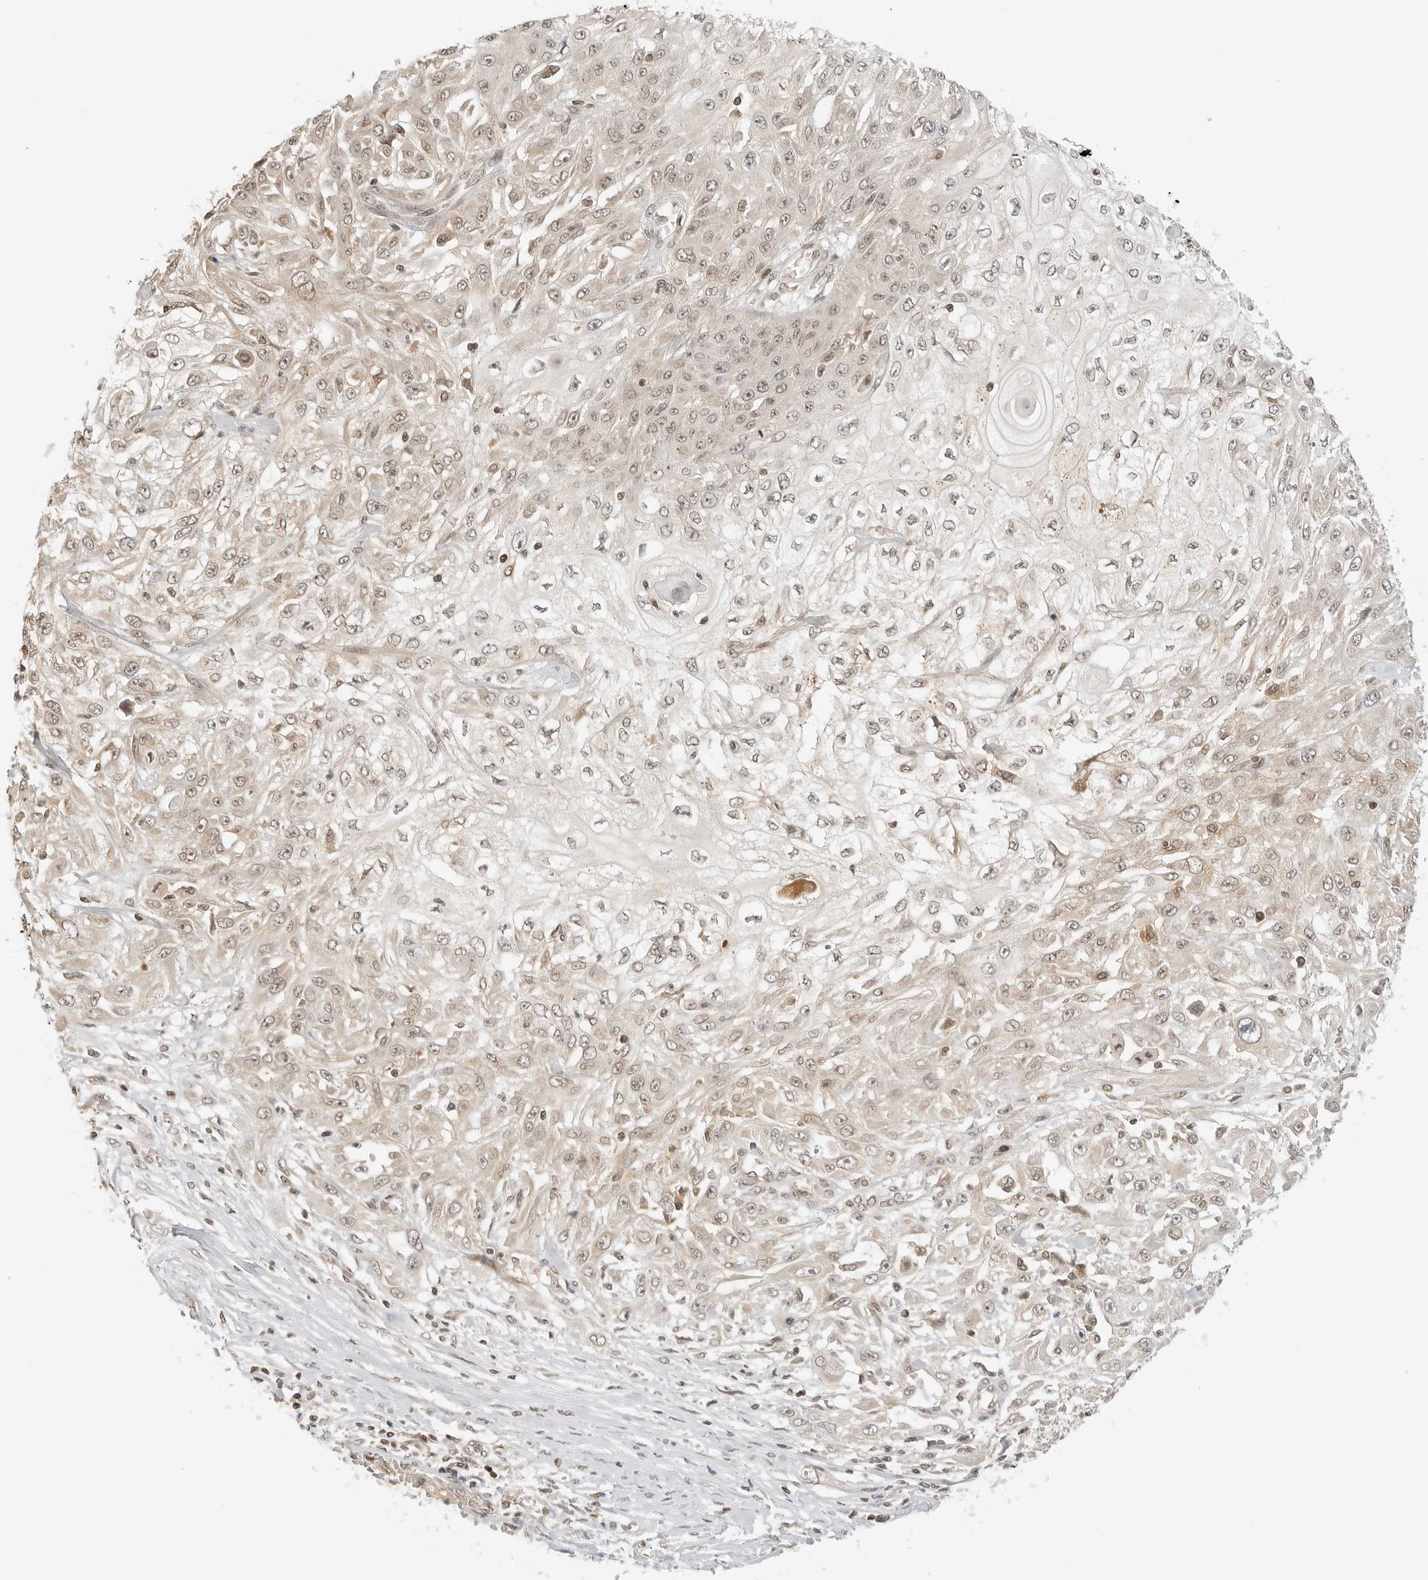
{"staining": {"intensity": "weak", "quantity": "25%-75%", "location": "cytoplasmic/membranous,nuclear"}, "tissue": "skin cancer", "cell_type": "Tumor cells", "image_type": "cancer", "snomed": [{"axis": "morphology", "description": "Squamous cell carcinoma, NOS"}, {"axis": "morphology", "description": "Squamous cell carcinoma, metastatic, NOS"}, {"axis": "topography", "description": "Skin"}, {"axis": "topography", "description": "Lymph node"}], "caption": "Protein analysis of metastatic squamous cell carcinoma (skin) tissue displays weak cytoplasmic/membranous and nuclear positivity in approximately 25%-75% of tumor cells.", "gene": "POLH", "patient": {"sex": "male", "age": 75}}